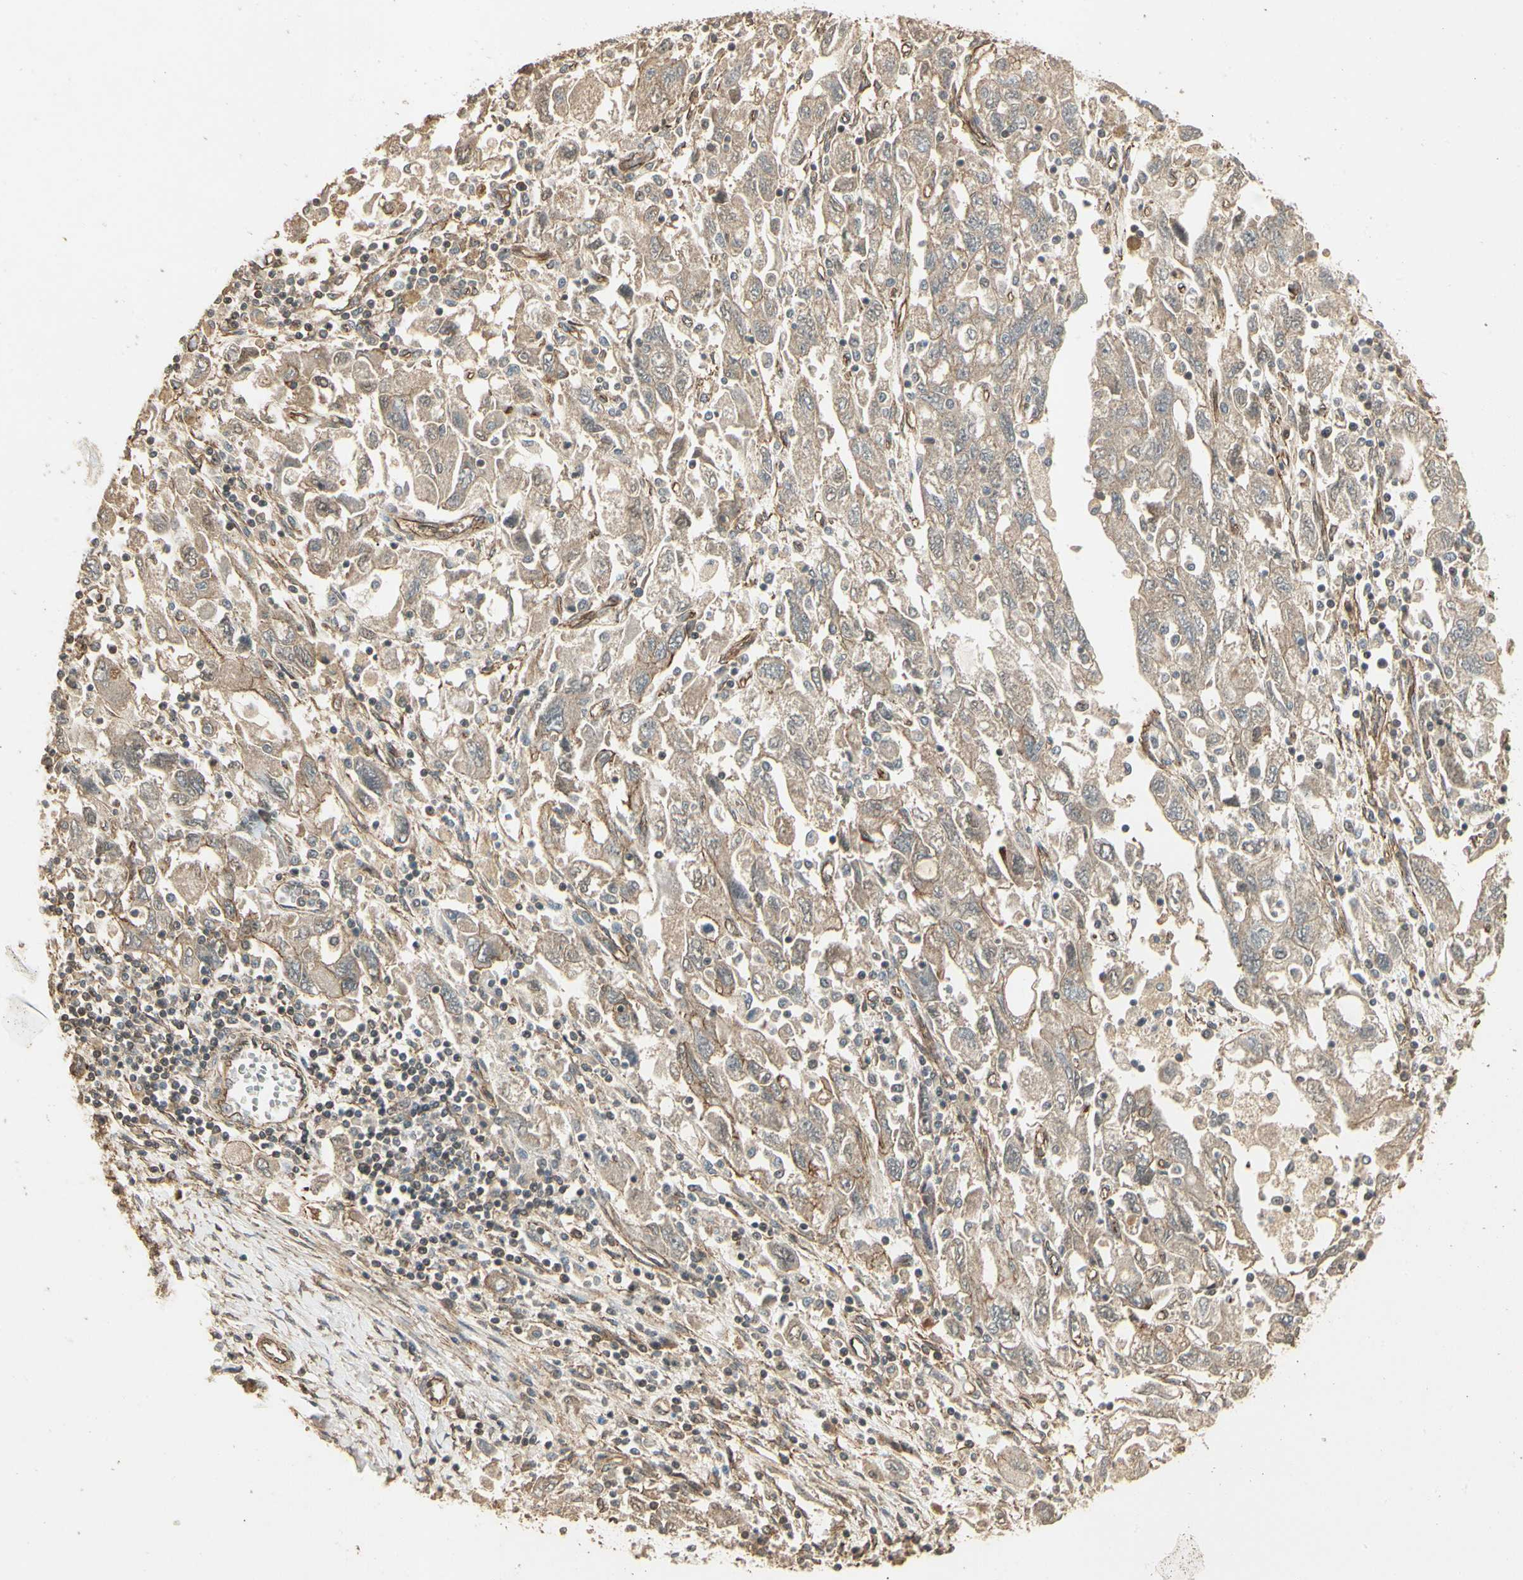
{"staining": {"intensity": "negative", "quantity": "none", "location": "none"}, "tissue": "ovarian cancer", "cell_type": "Tumor cells", "image_type": "cancer", "snomed": [{"axis": "morphology", "description": "Carcinoma, NOS"}, {"axis": "morphology", "description": "Cystadenocarcinoma, serous, NOS"}, {"axis": "topography", "description": "Ovary"}], "caption": "Tumor cells are negative for brown protein staining in ovarian carcinoma.", "gene": "RNF180", "patient": {"sex": "female", "age": 69}}